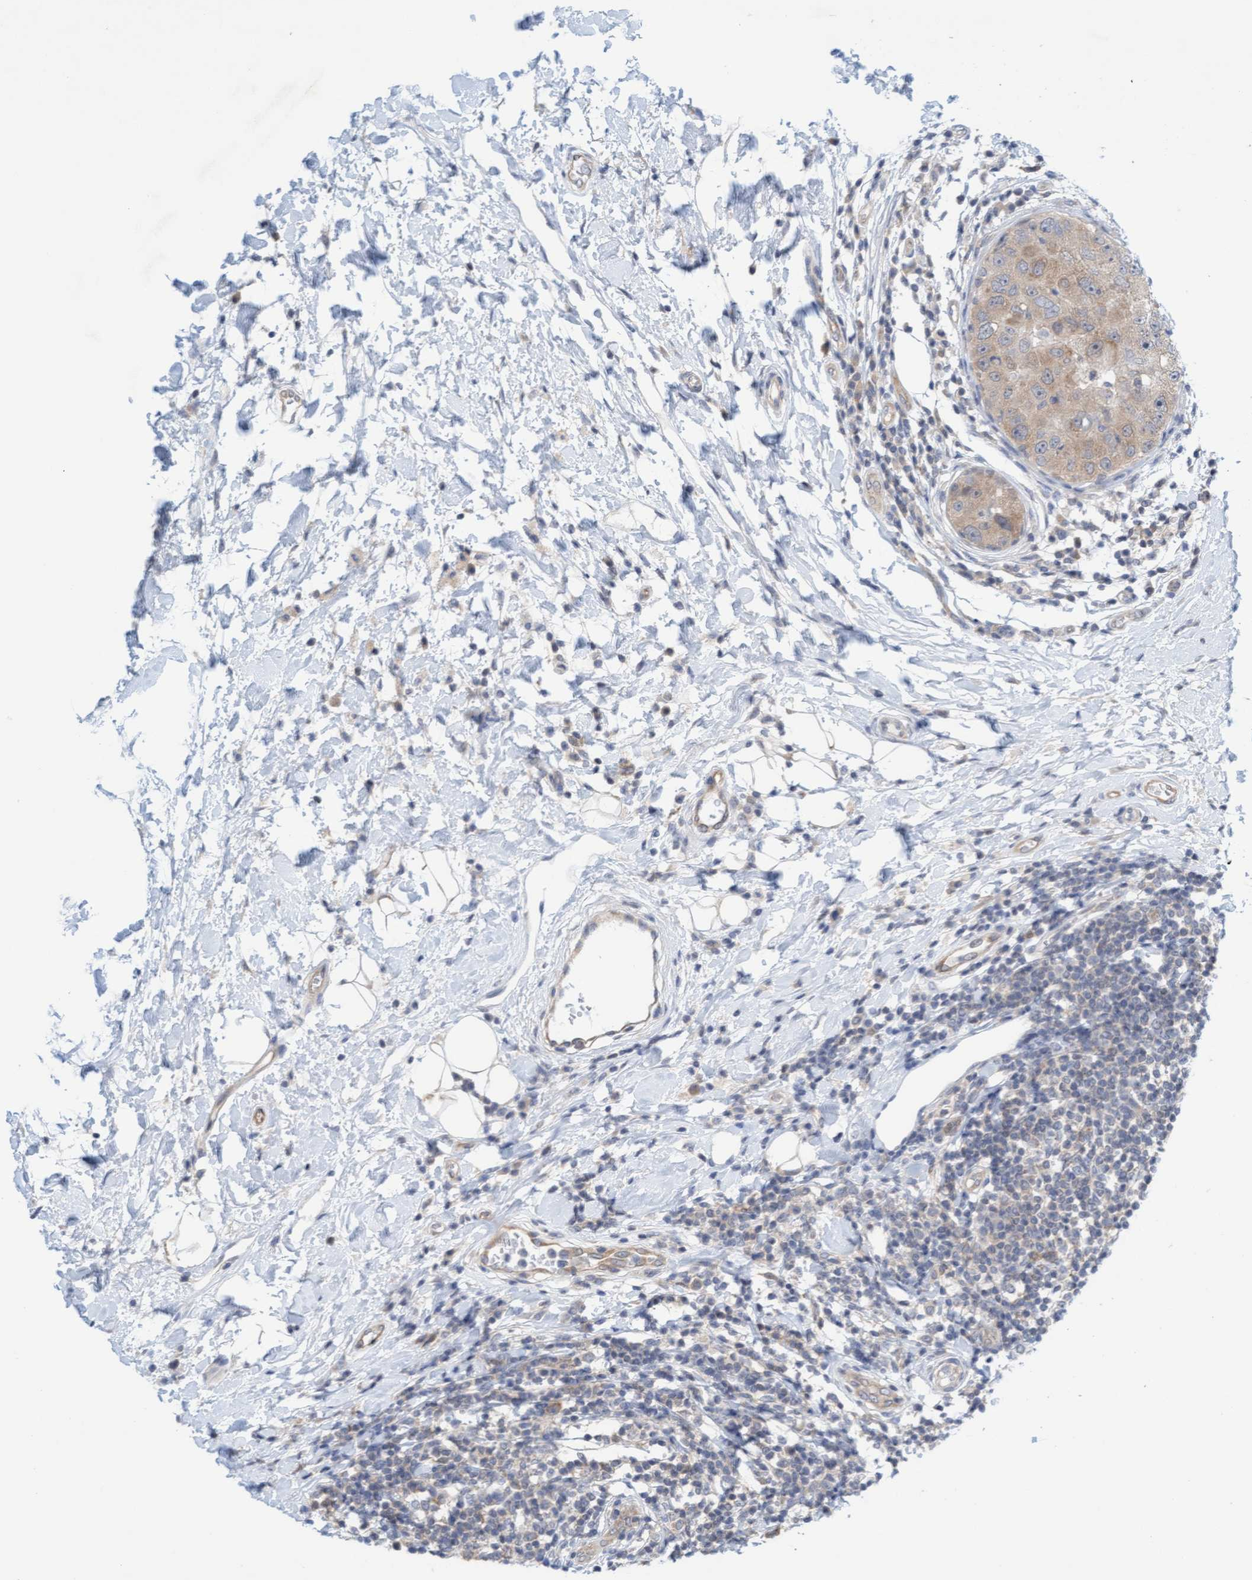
{"staining": {"intensity": "weak", "quantity": ">75%", "location": "cytoplasmic/membranous"}, "tissue": "breast cancer", "cell_type": "Tumor cells", "image_type": "cancer", "snomed": [{"axis": "morphology", "description": "Duct carcinoma"}, {"axis": "topography", "description": "Breast"}], "caption": "Immunohistochemical staining of human intraductal carcinoma (breast) shows weak cytoplasmic/membranous protein staining in approximately >75% of tumor cells.", "gene": "AMZ2", "patient": {"sex": "female", "age": 27}}